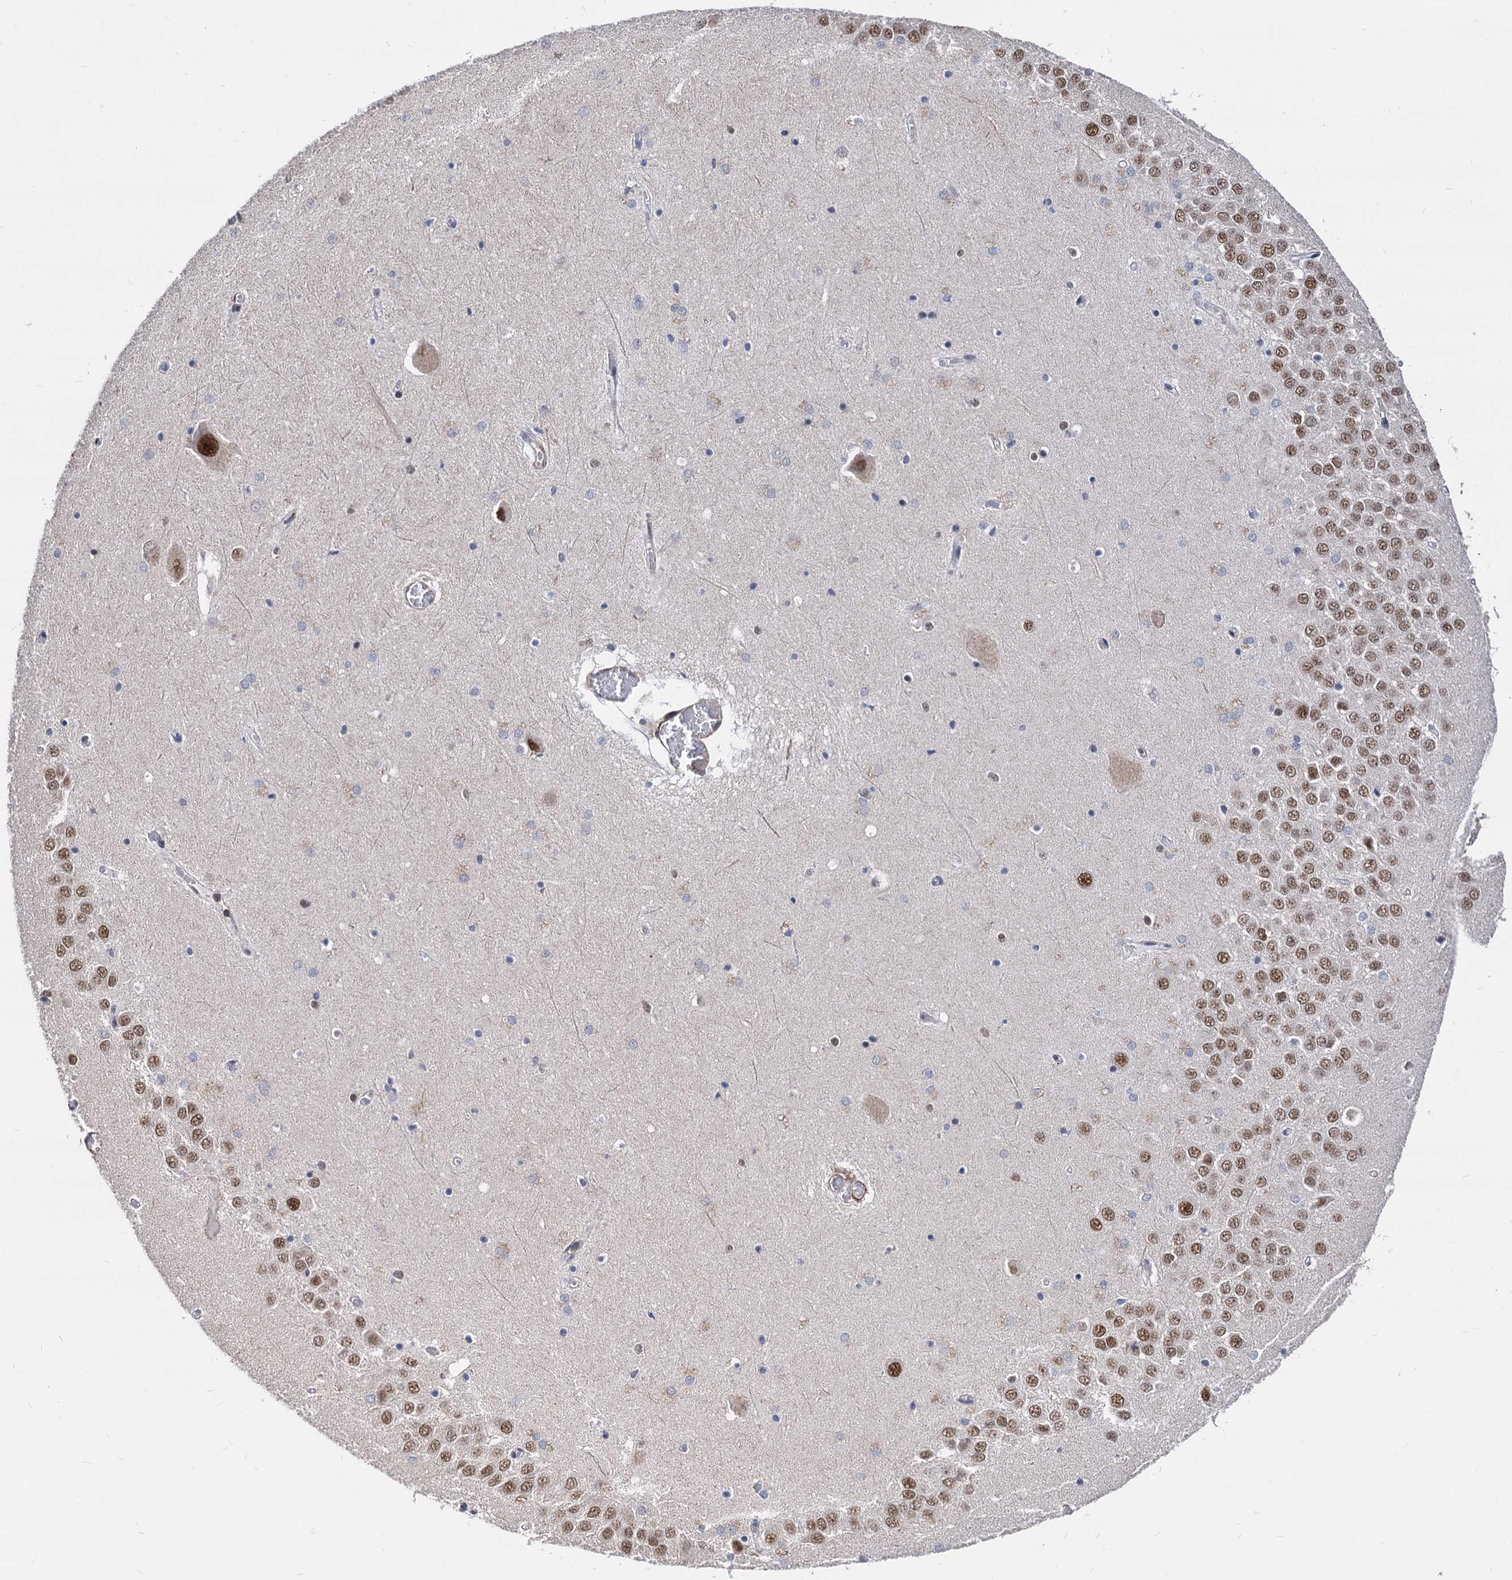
{"staining": {"intensity": "moderate", "quantity": "<25%", "location": "nuclear"}, "tissue": "hippocampus", "cell_type": "Glial cells", "image_type": "normal", "snomed": [{"axis": "morphology", "description": "Normal tissue, NOS"}, {"axis": "topography", "description": "Hippocampus"}], "caption": "The image reveals immunohistochemical staining of unremarkable hippocampus. There is moderate nuclear staining is appreciated in approximately <25% of glial cells. (DAB IHC, brown staining for protein, blue staining for nuclei).", "gene": "PSMD4", "patient": {"sex": "male", "age": 70}}